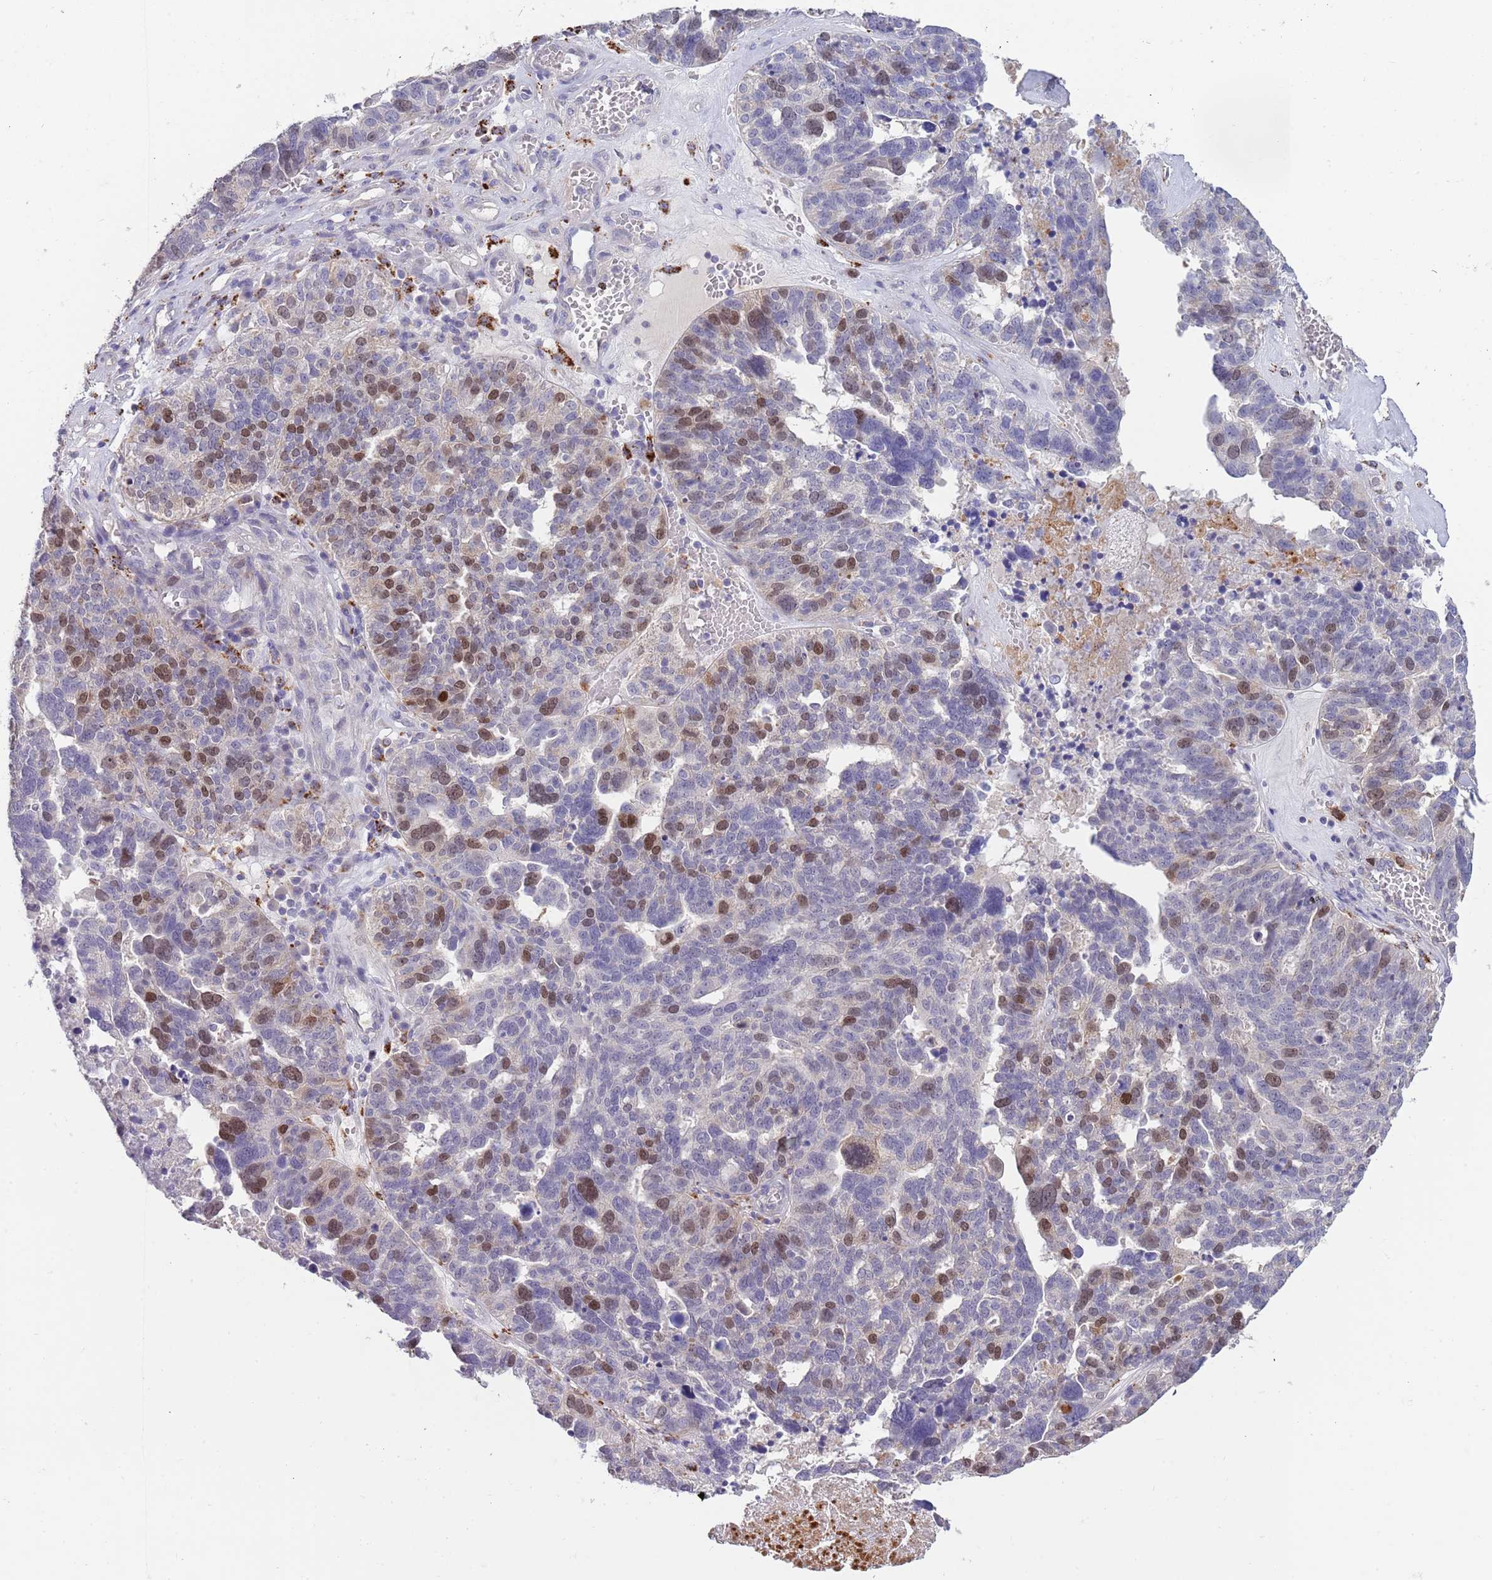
{"staining": {"intensity": "moderate", "quantity": "25%-75%", "location": "nuclear"}, "tissue": "ovarian cancer", "cell_type": "Tumor cells", "image_type": "cancer", "snomed": [{"axis": "morphology", "description": "Cystadenocarcinoma, serous, NOS"}, {"axis": "topography", "description": "Ovary"}], "caption": "The histopathology image displays staining of ovarian serous cystadenocarcinoma, revealing moderate nuclear protein expression (brown color) within tumor cells. Nuclei are stained in blue.", "gene": "PIMREG", "patient": {"sex": "female", "age": 59}}